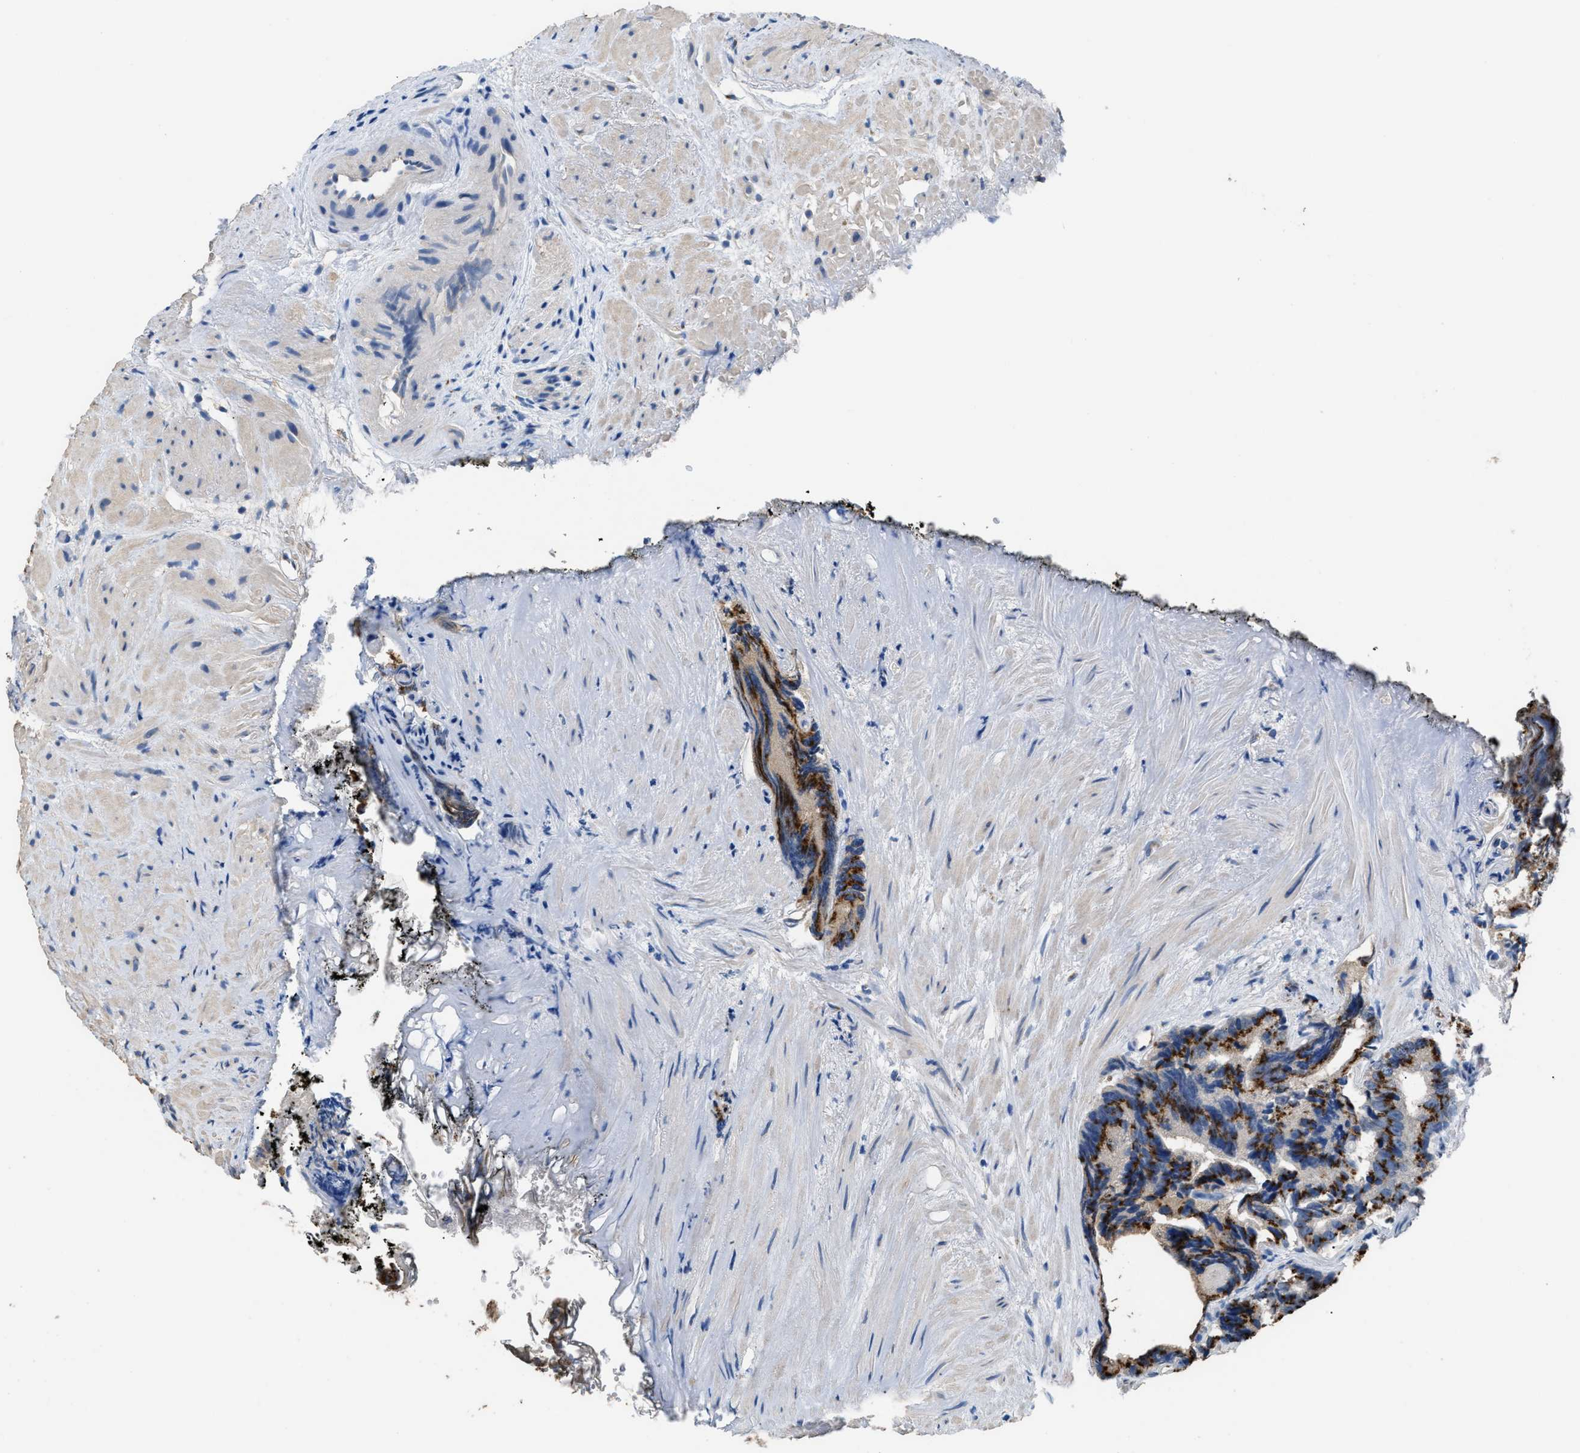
{"staining": {"intensity": "strong", "quantity": ">75%", "location": "cytoplasmic/membranous"}, "tissue": "prostate cancer", "cell_type": "Tumor cells", "image_type": "cancer", "snomed": [{"axis": "morphology", "description": "Adenocarcinoma, Low grade"}, {"axis": "topography", "description": "Prostate"}], "caption": "The micrograph shows staining of prostate cancer, revealing strong cytoplasmic/membranous protein staining (brown color) within tumor cells. Using DAB (3,3'-diaminobenzidine) (brown) and hematoxylin (blue) stains, captured at high magnification using brightfield microscopy.", "gene": "GOLM1", "patient": {"sex": "male", "age": 89}}